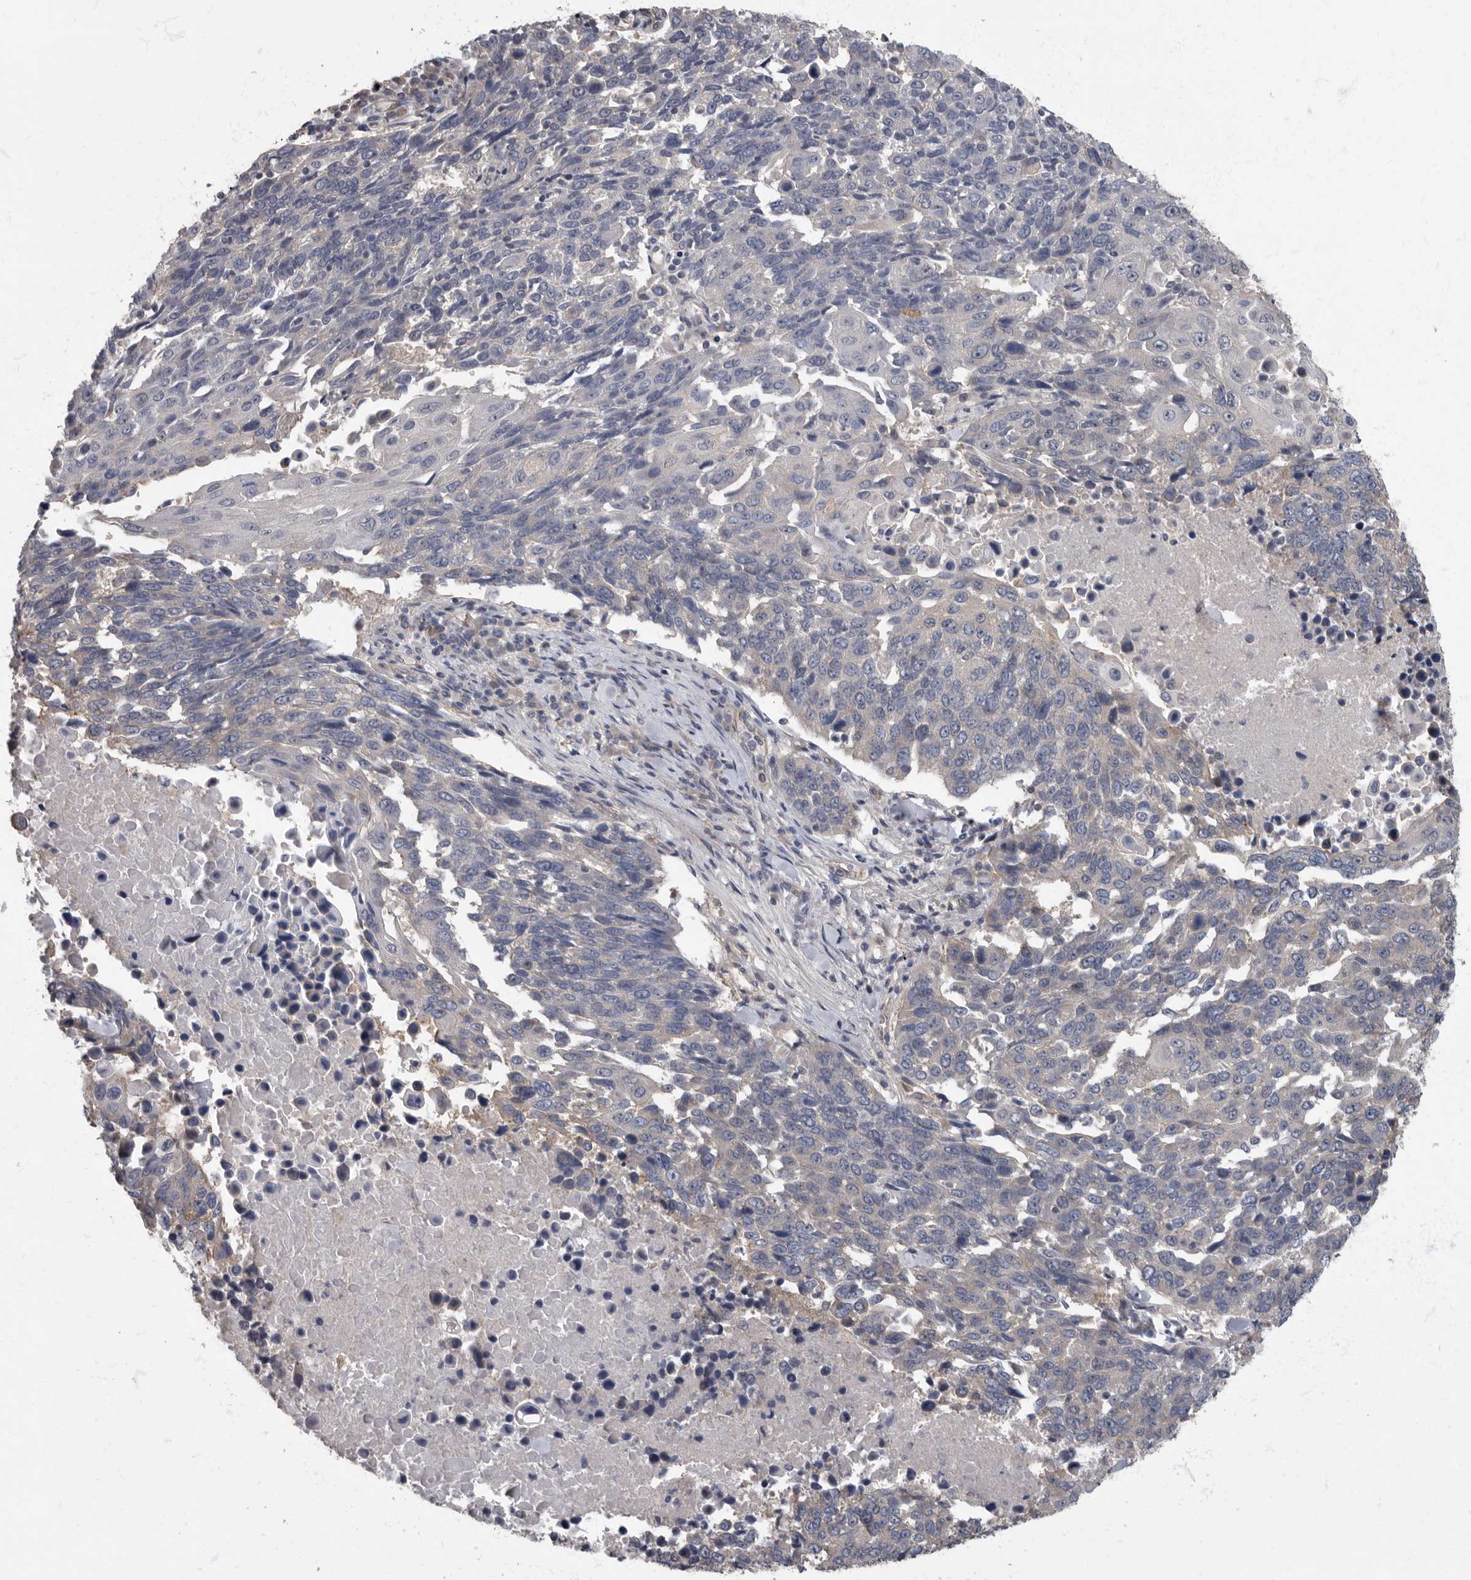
{"staining": {"intensity": "negative", "quantity": "none", "location": "none"}, "tissue": "lung cancer", "cell_type": "Tumor cells", "image_type": "cancer", "snomed": [{"axis": "morphology", "description": "Squamous cell carcinoma, NOS"}, {"axis": "topography", "description": "Lung"}], "caption": "Human lung cancer stained for a protein using immunohistochemistry demonstrates no expression in tumor cells.", "gene": "PDK1", "patient": {"sex": "male", "age": 66}}